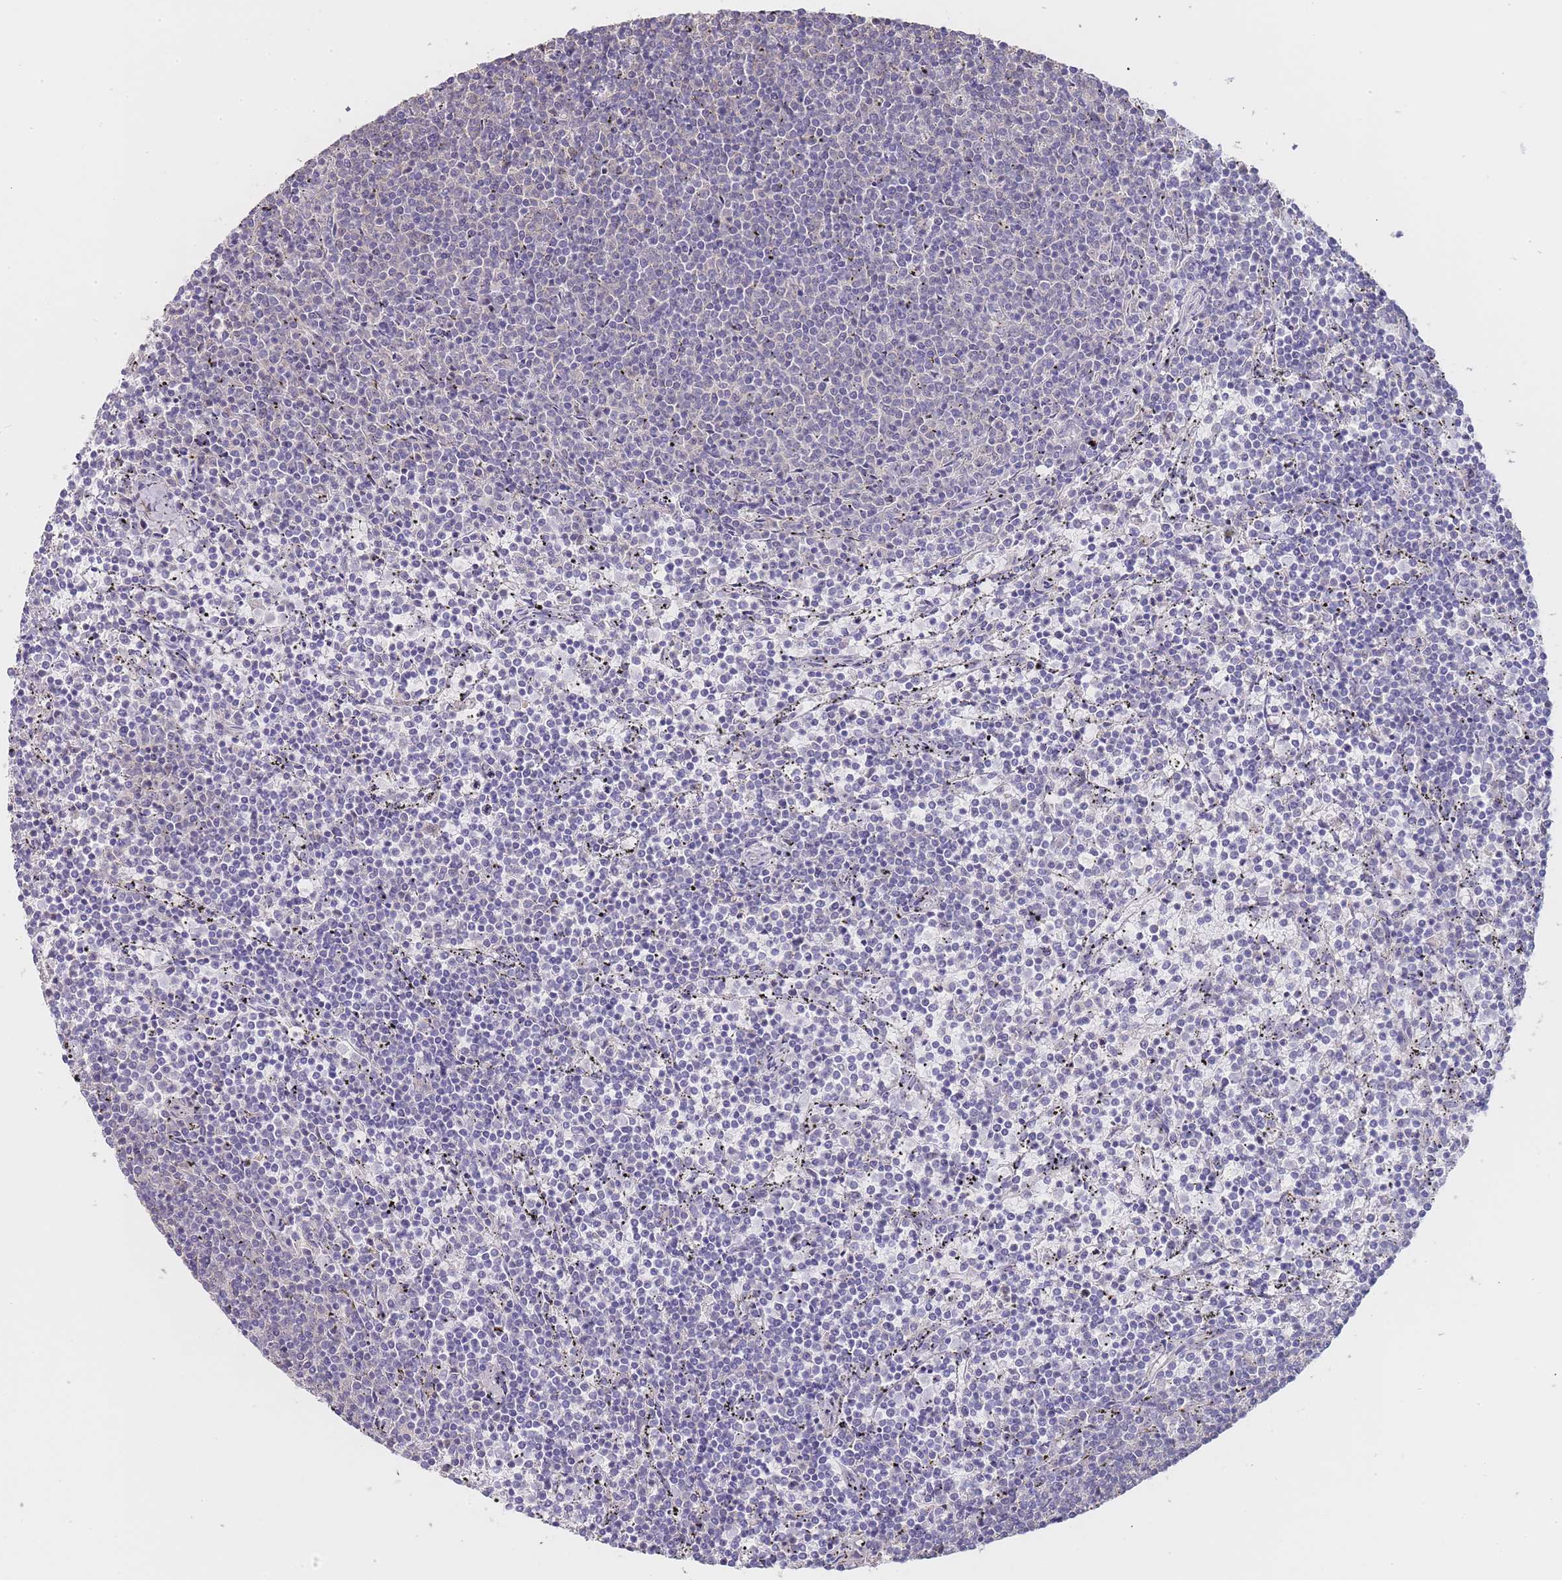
{"staining": {"intensity": "negative", "quantity": "none", "location": "none"}, "tissue": "lymphoma", "cell_type": "Tumor cells", "image_type": "cancer", "snomed": [{"axis": "morphology", "description": "Malignant lymphoma, non-Hodgkin's type, Low grade"}, {"axis": "topography", "description": "Spleen"}], "caption": "This is an IHC micrograph of low-grade malignant lymphoma, non-Hodgkin's type. There is no staining in tumor cells.", "gene": "NOP14", "patient": {"sex": "female", "age": 50}}